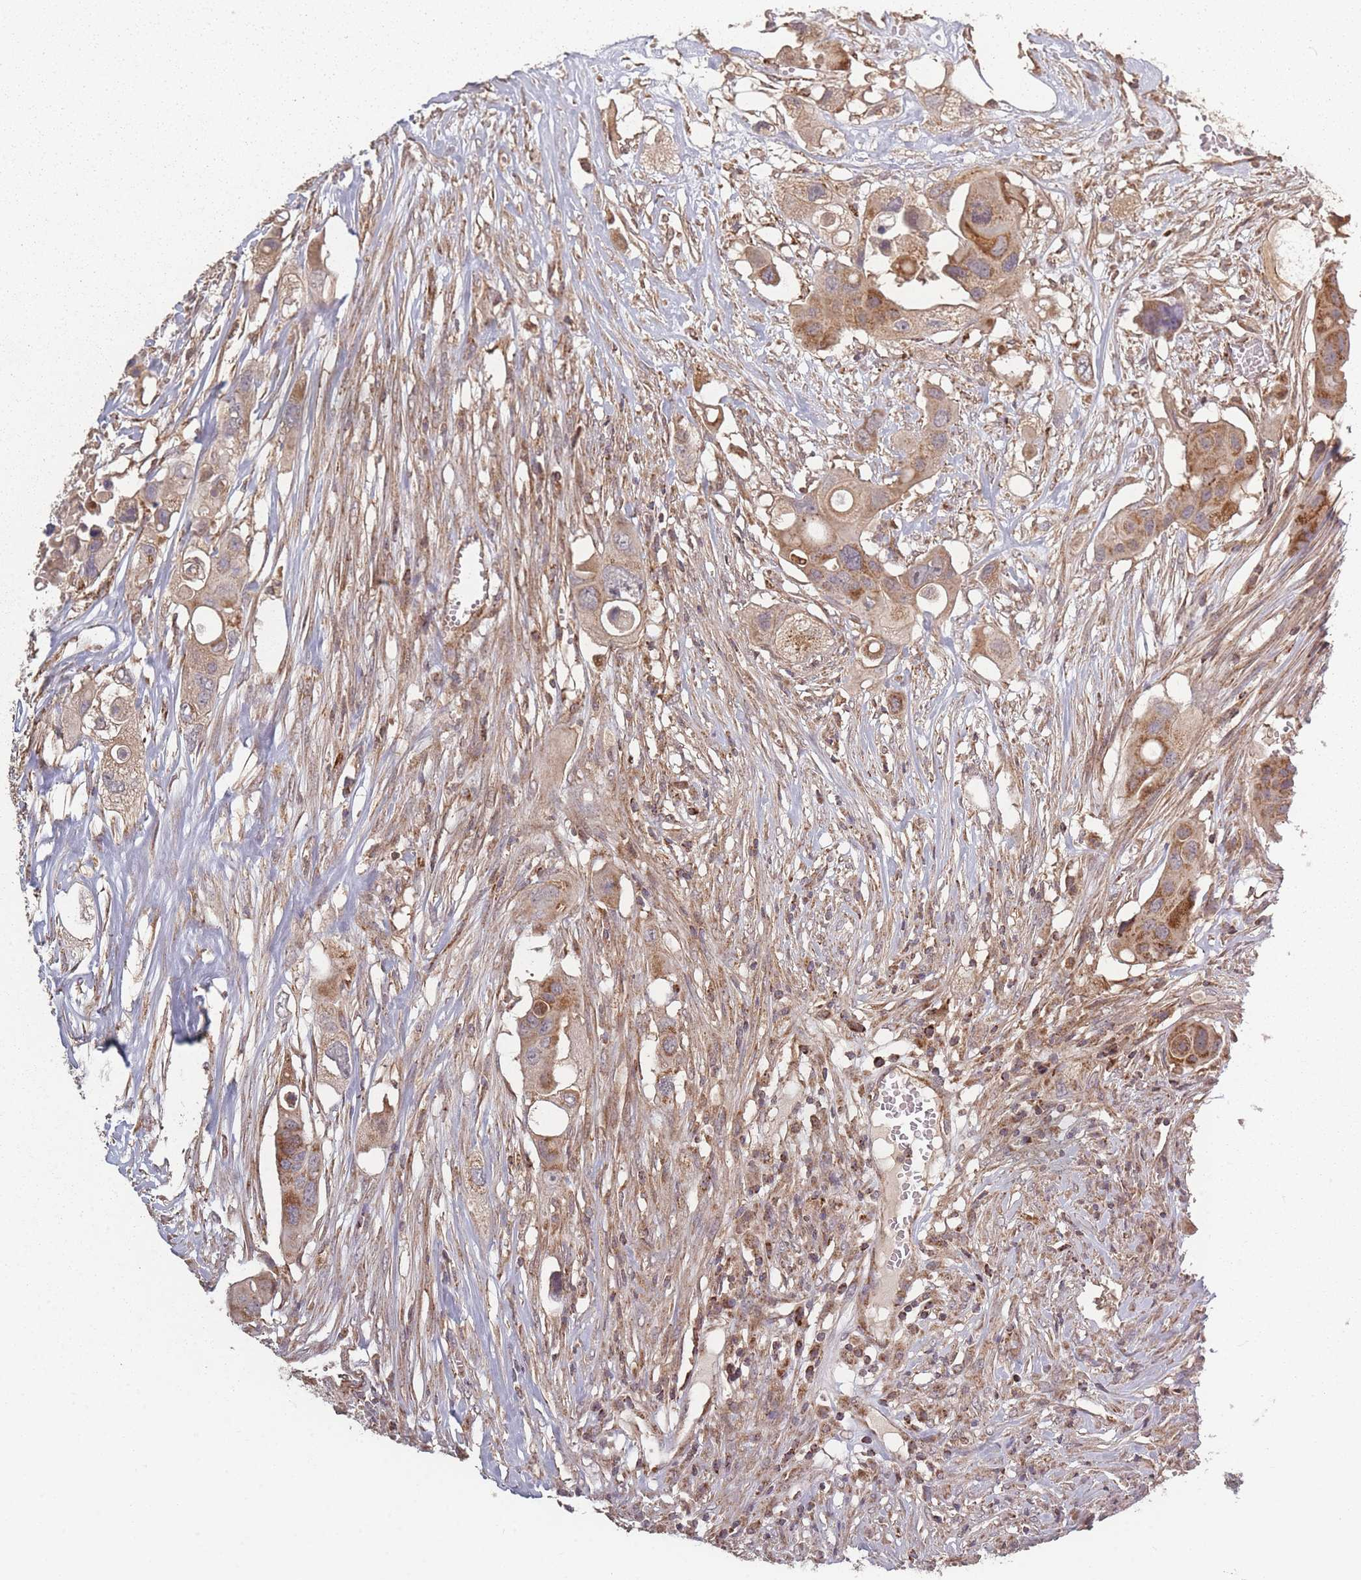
{"staining": {"intensity": "moderate", "quantity": ">75%", "location": "cytoplasmic/membranous"}, "tissue": "colorectal cancer", "cell_type": "Tumor cells", "image_type": "cancer", "snomed": [{"axis": "morphology", "description": "Adenocarcinoma, NOS"}, {"axis": "topography", "description": "Colon"}], "caption": "Brown immunohistochemical staining in human adenocarcinoma (colorectal) shows moderate cytoplasmic/membranous positivity in about >75% of tumor cells.", "gene": "LYRM7", "patient": {"sex": "male", "age": 77}}